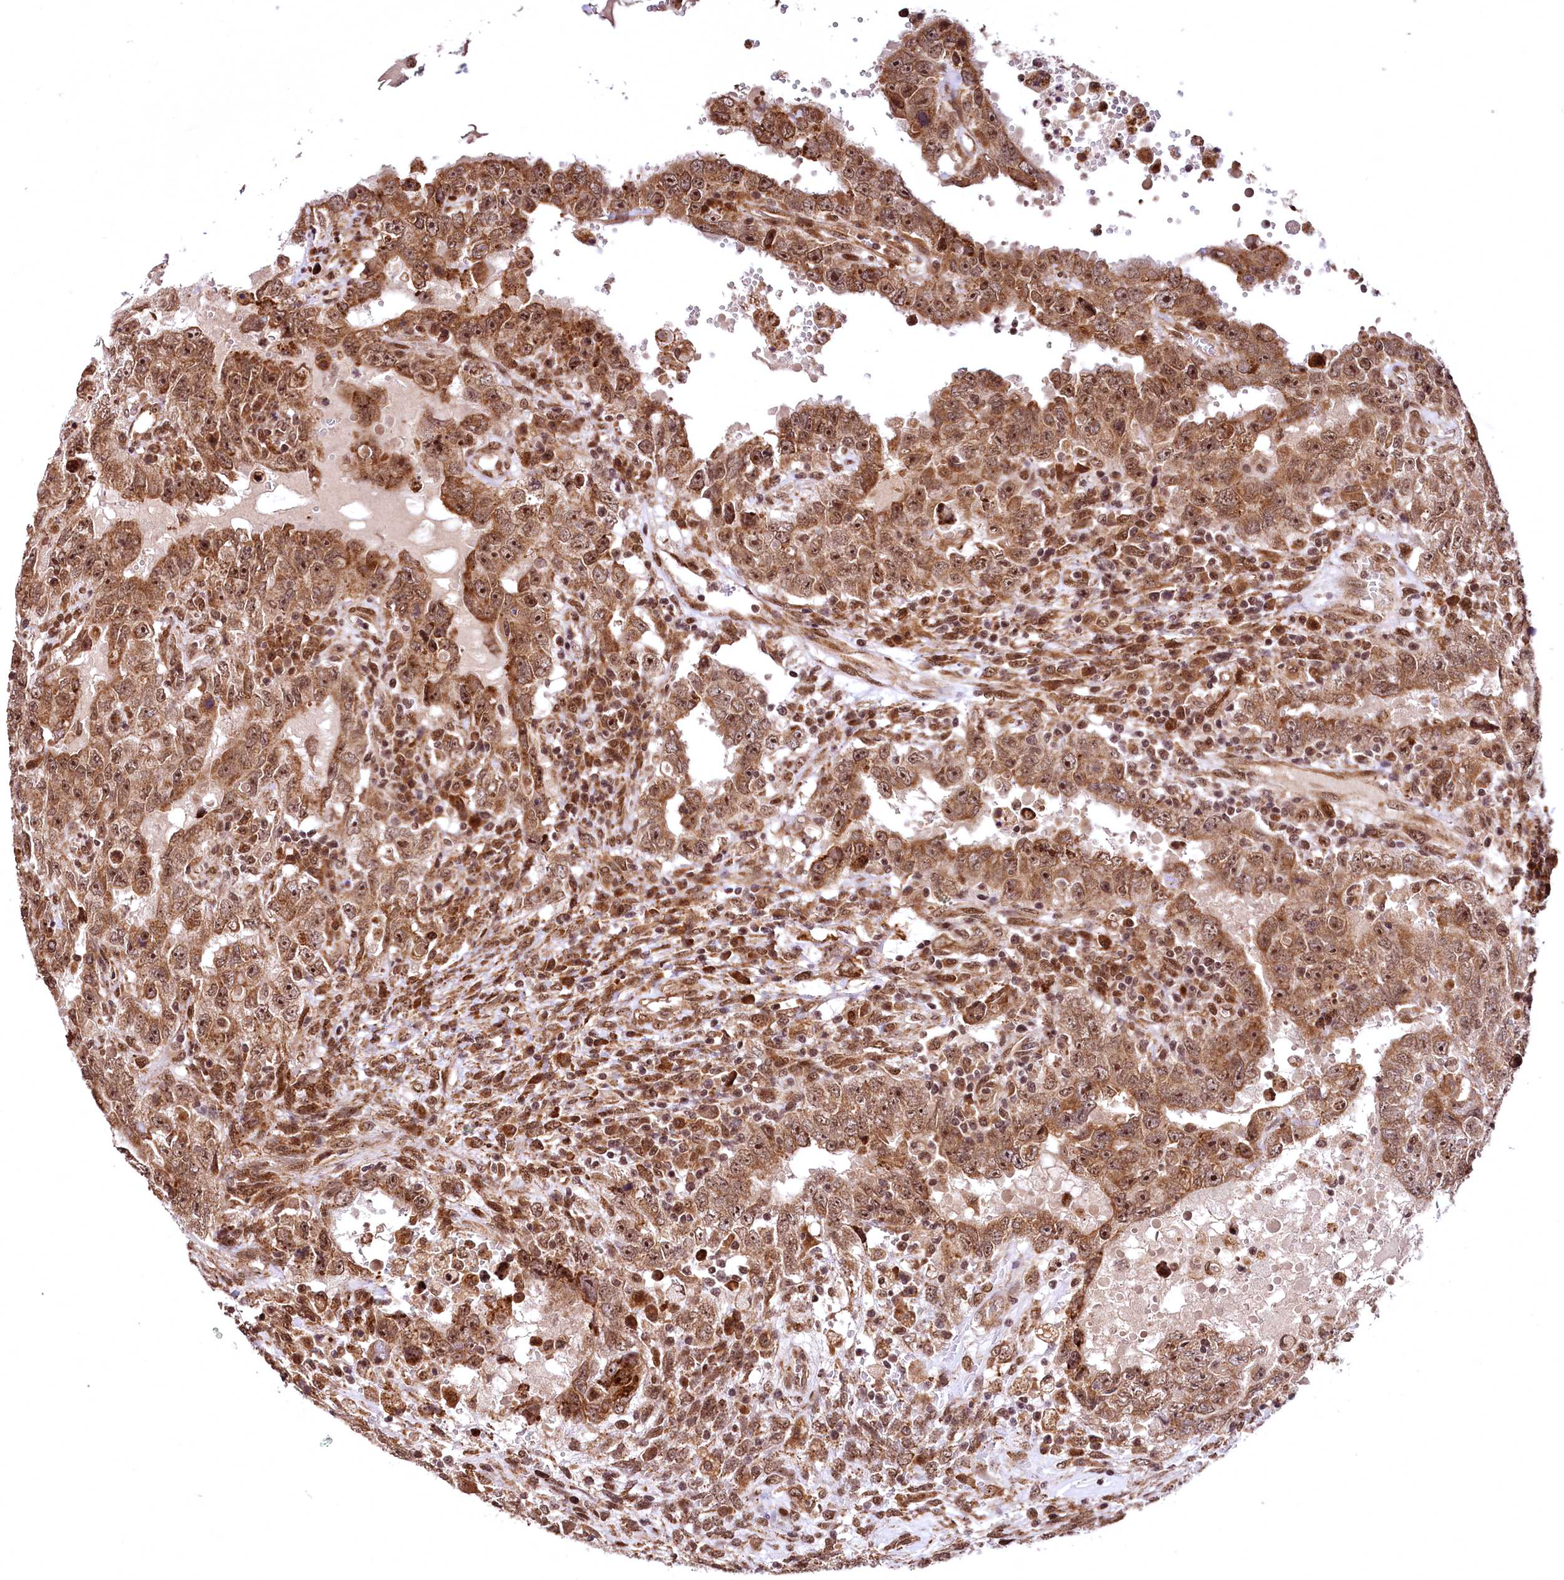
{"staining": {"intensity": "moderate", "quantity": ">75%", "location": "cytoplasmic/membranous,nuclear"}, "tissue": "testis cancer", "cell_type": "Tumor cells", "image_type": "cancer", "snomed": [{"axis": "morphology", "description": "Carcinoma, Embryonal, NOS"}, {"axis": "topography", "description": "Testis"}], "caption": "IHC histopathology image of neoplastic tissue: human testis embryonal carcinoma stained using IHC reveals medium levels of moderate protein expression localized specifically in the cytoplasmic/membranous and nuclear of tumor cells, appearing as a cytoplasmic/membranous and nuclear brown color.", "gene": "PDS5B", "patient": {"sex": "male", "age": 26}}